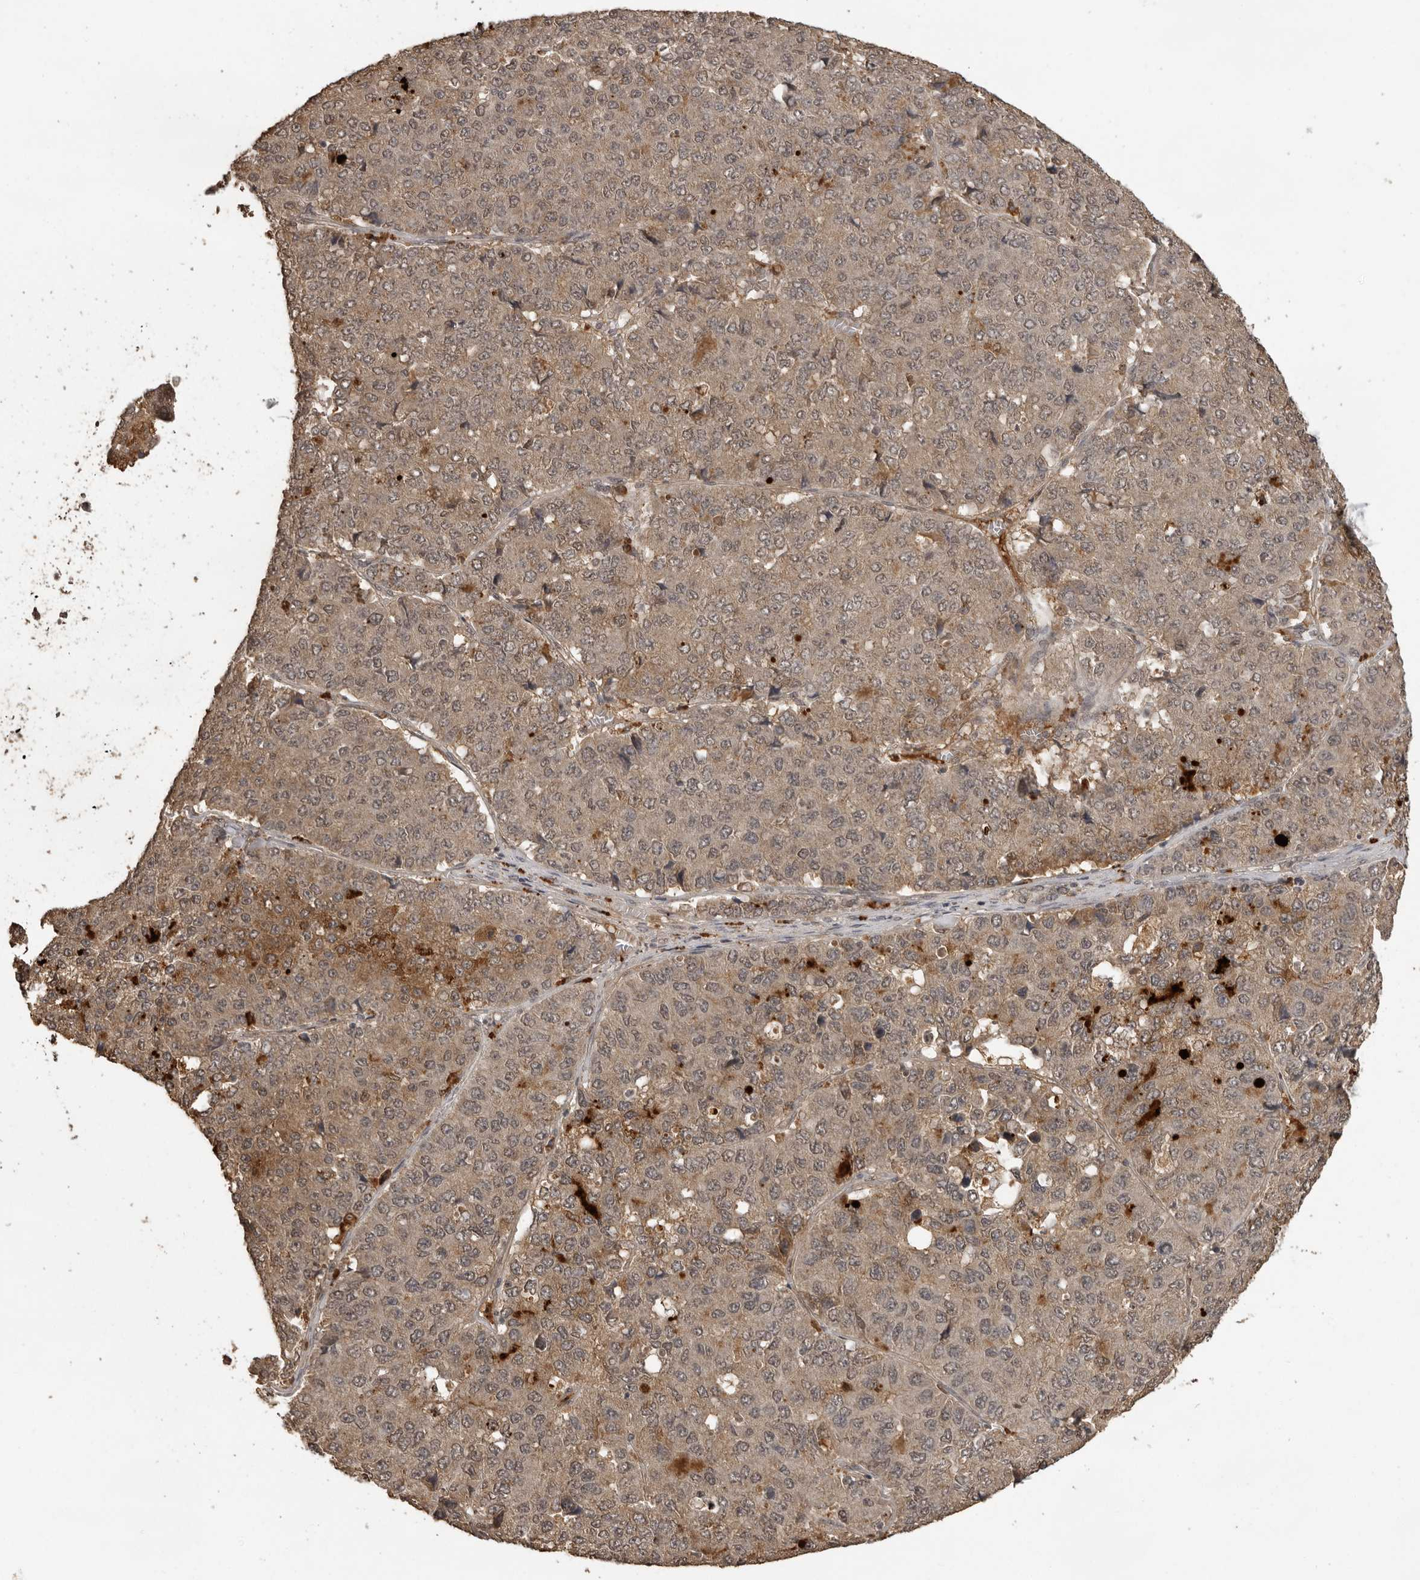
{"staining": {"intensity": "weak", "quantity": ">75%", "location": "cytoplasmic/membranous,nuclear"}, "tissue": "pancreatic cancer", "cell_type": "Tumor cells", "image_type": "cancer", "snomed": [{"axis": "morphology", "description": "Adenocarcinoma, NOS"}, {"axis": "topography", "description": "Pancreas"}], "caption": "Immunohistochemical staining of pancreatic cancer reveals weak cytoplasmic/membranous and nuclear protein staining in approximately >75% of tumor cells.", "gene": "CTF1", "patient": {"sex": "male", "age": 50}}